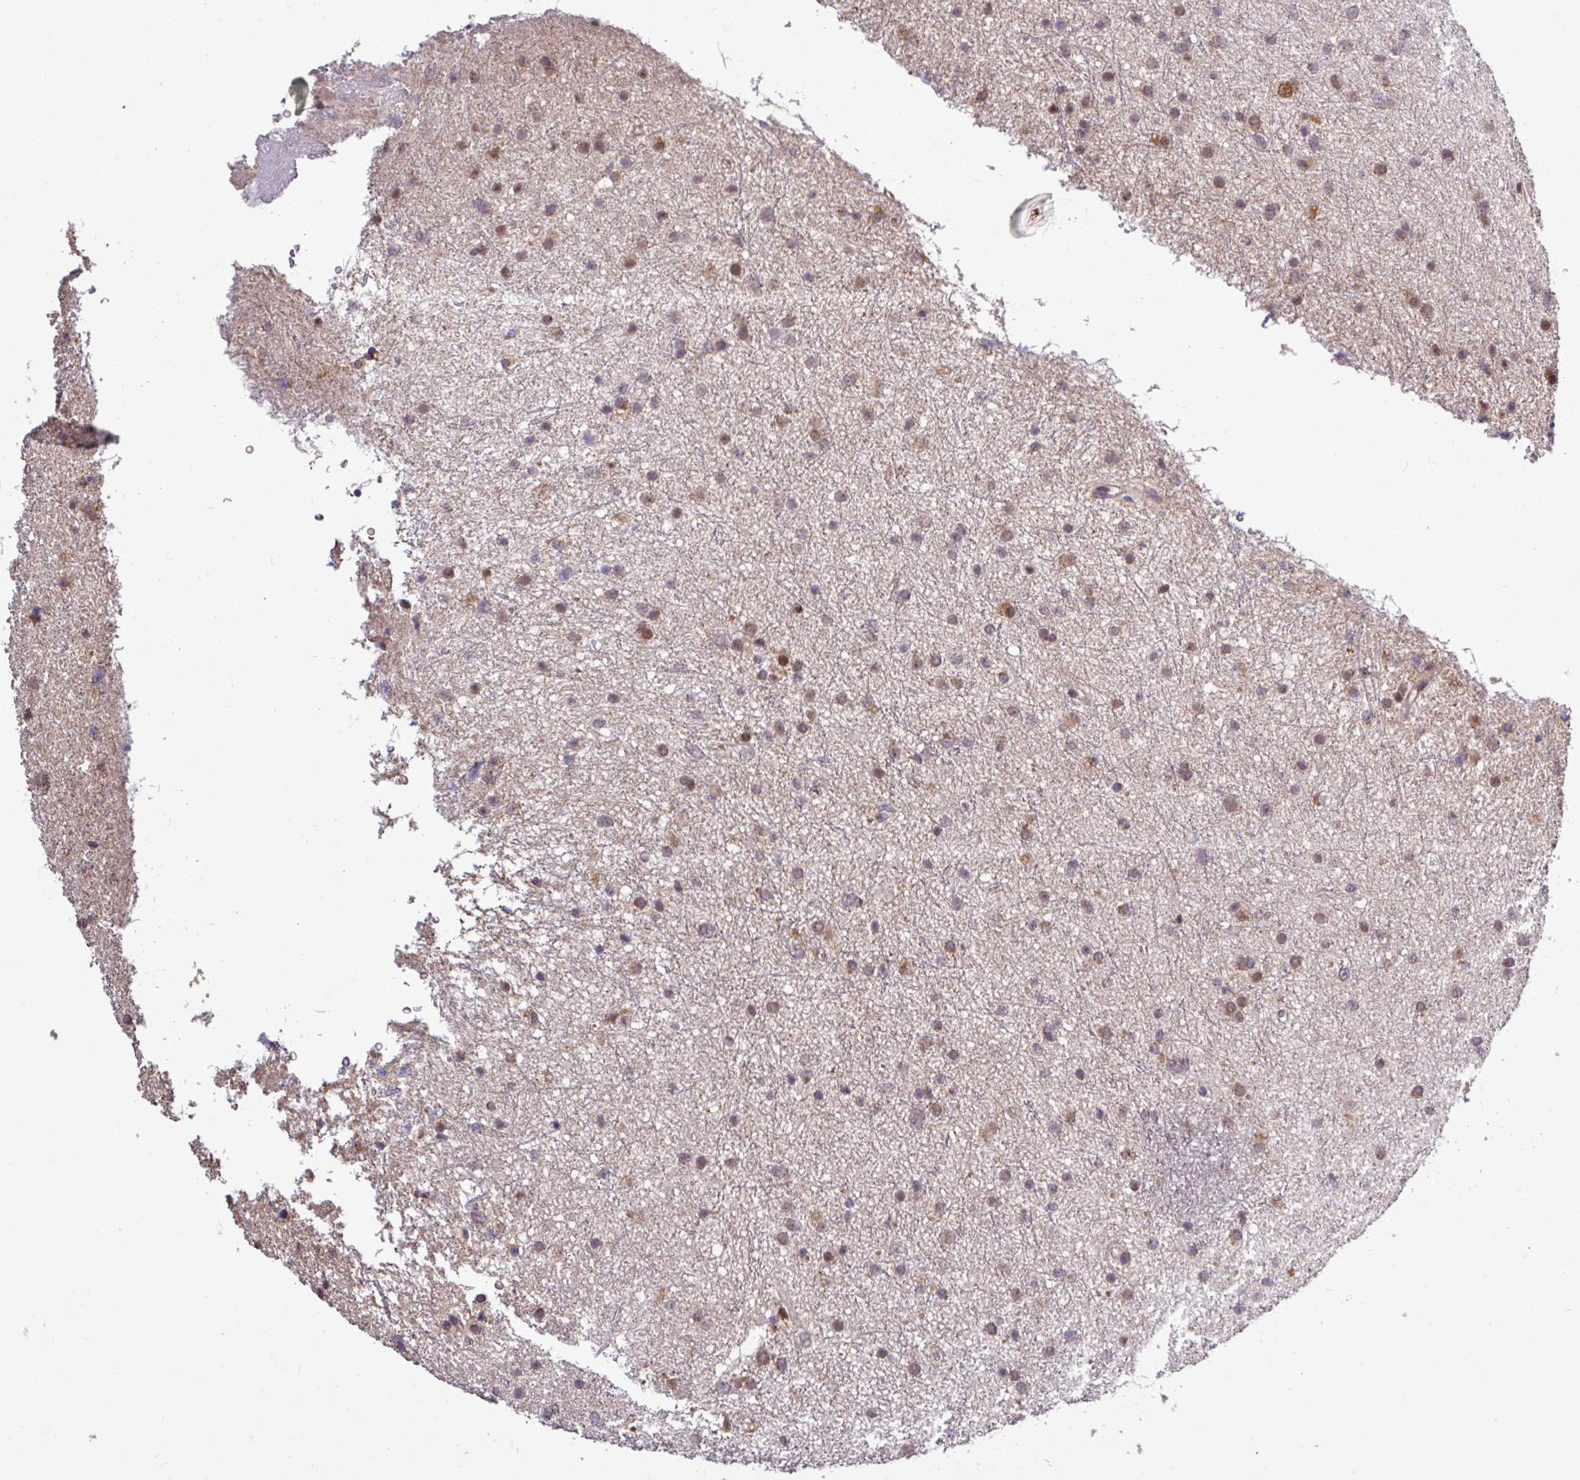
{"staining": {"intensity": "moderate", "quantity": ">75%", "location": "cytoplasmic/membranous"}, "tissue": "glioma", "cell_type": "Tumor cells", "image_type": "cancer", "snomed": [{"axis": "morphology", "description": "Glioma, malignant, Low grade"}, {"axis": "topography", "description": "Cerebral cortex"}], "caption": "High-power microscopy captured an IHC photomicrograph of glioma, revealing moderate cytoplasmic/membranous staining in approximately >75% of tumor cells. The staining was performed using DAB, with brown indicating positive protein expression. Nuclei are stained blue with hematoxylin.", "gene": "SKIC2", "patient": {"sex": "female", "age": 39}}